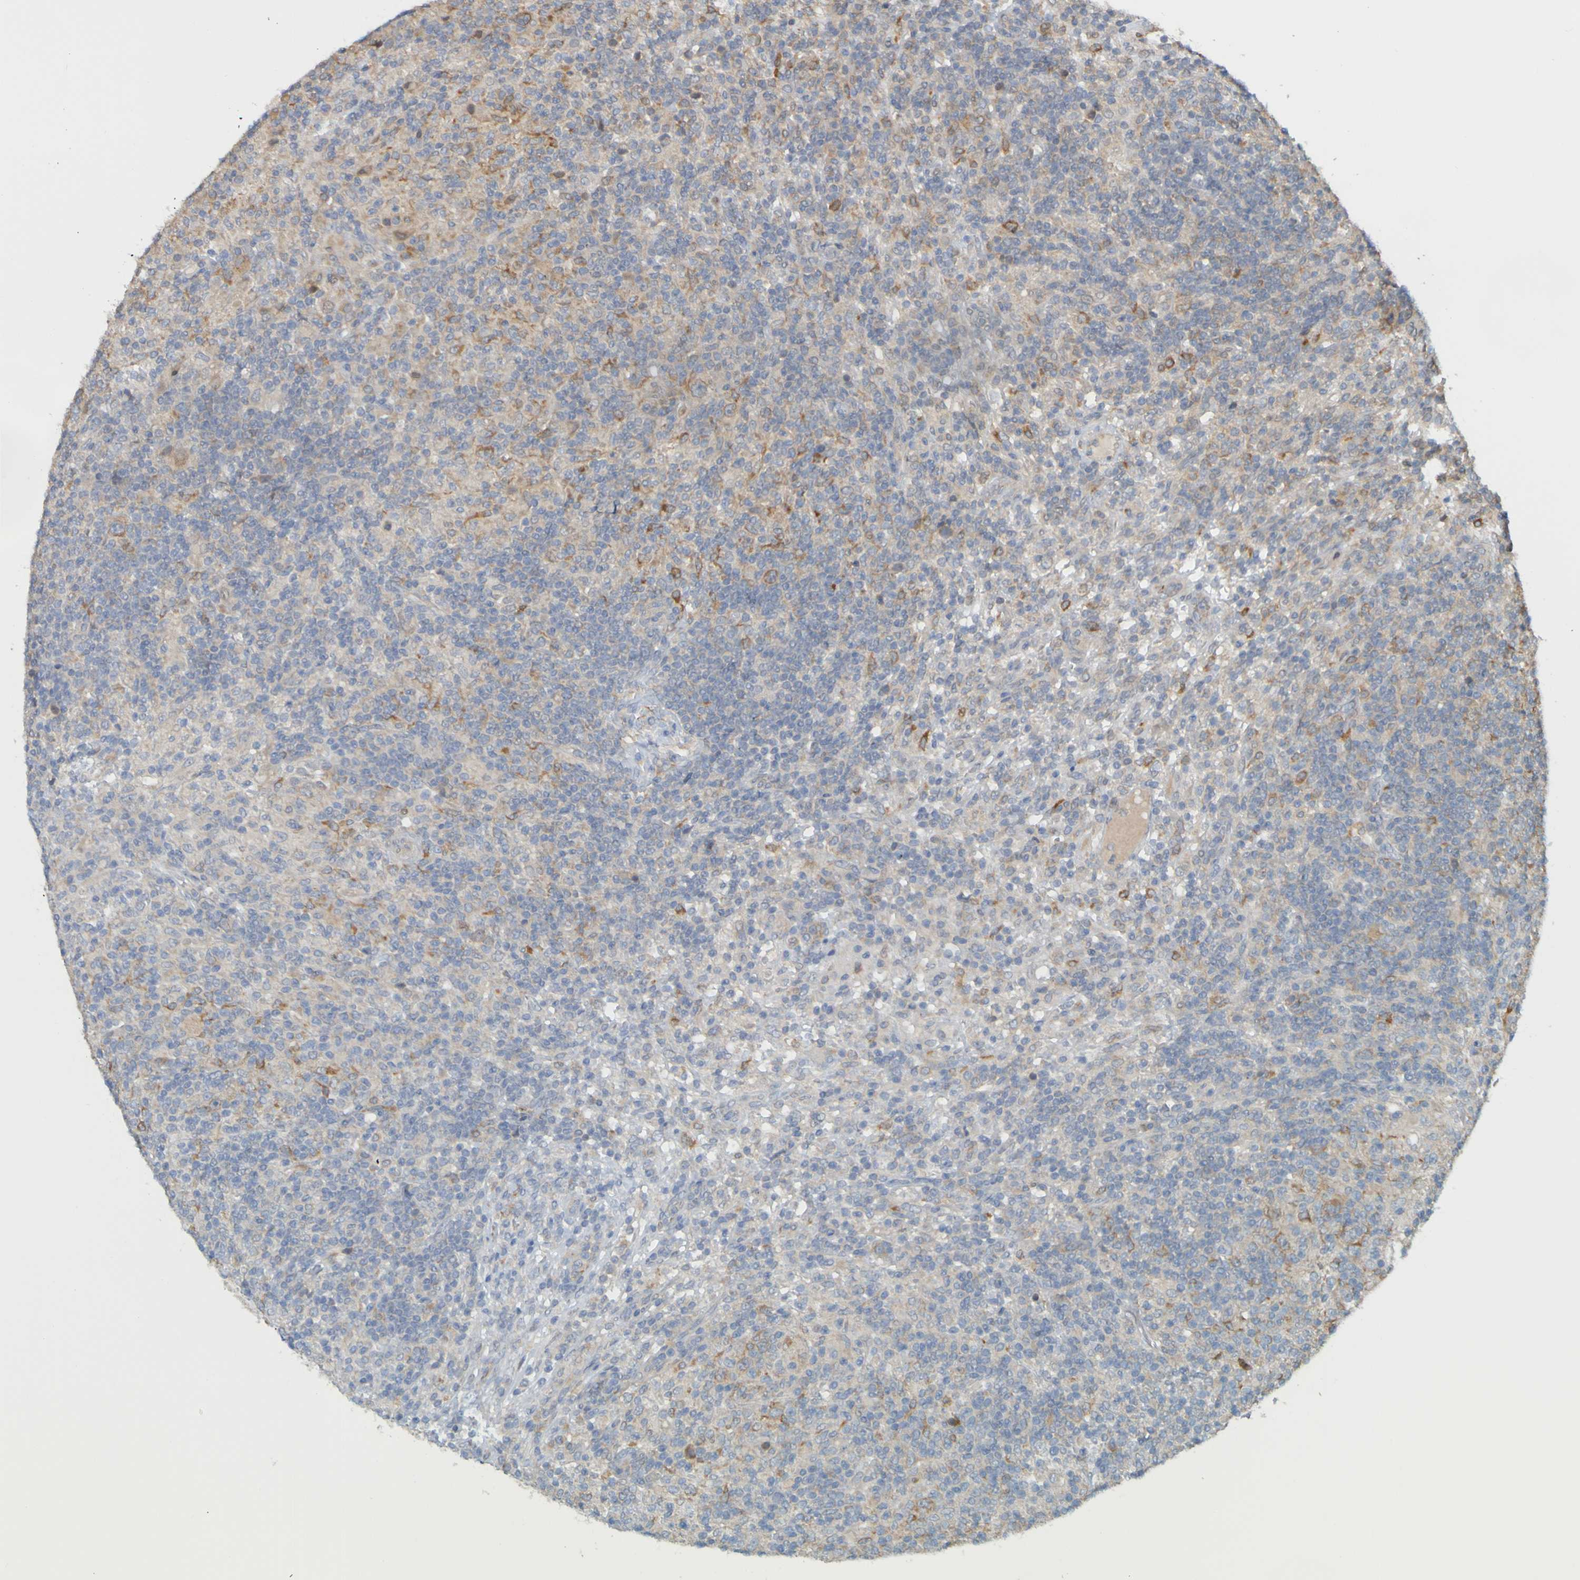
{"staining": {"intensity": "moderate", "quantity": "25%-75%", "location": "cytoplasmic/membranous"}, "tissue": "lymphoma", "cell_type": "Tumor cells", "image_type": "cancer", "snomed": [{"axis": "morphology", "description": "Hodgkin's disease, NOS"}, {"axis": "topography", "description": "Lymph node"}], "caption": "There is medium levels of moderate cytoplasmic/membranous staining in tumor cells of Hodgkin's disease, as demonstrated by immunohistochemical staining (brown color).", "gene": "NAV2", "patient": {"sex": "male", "age": 70}}